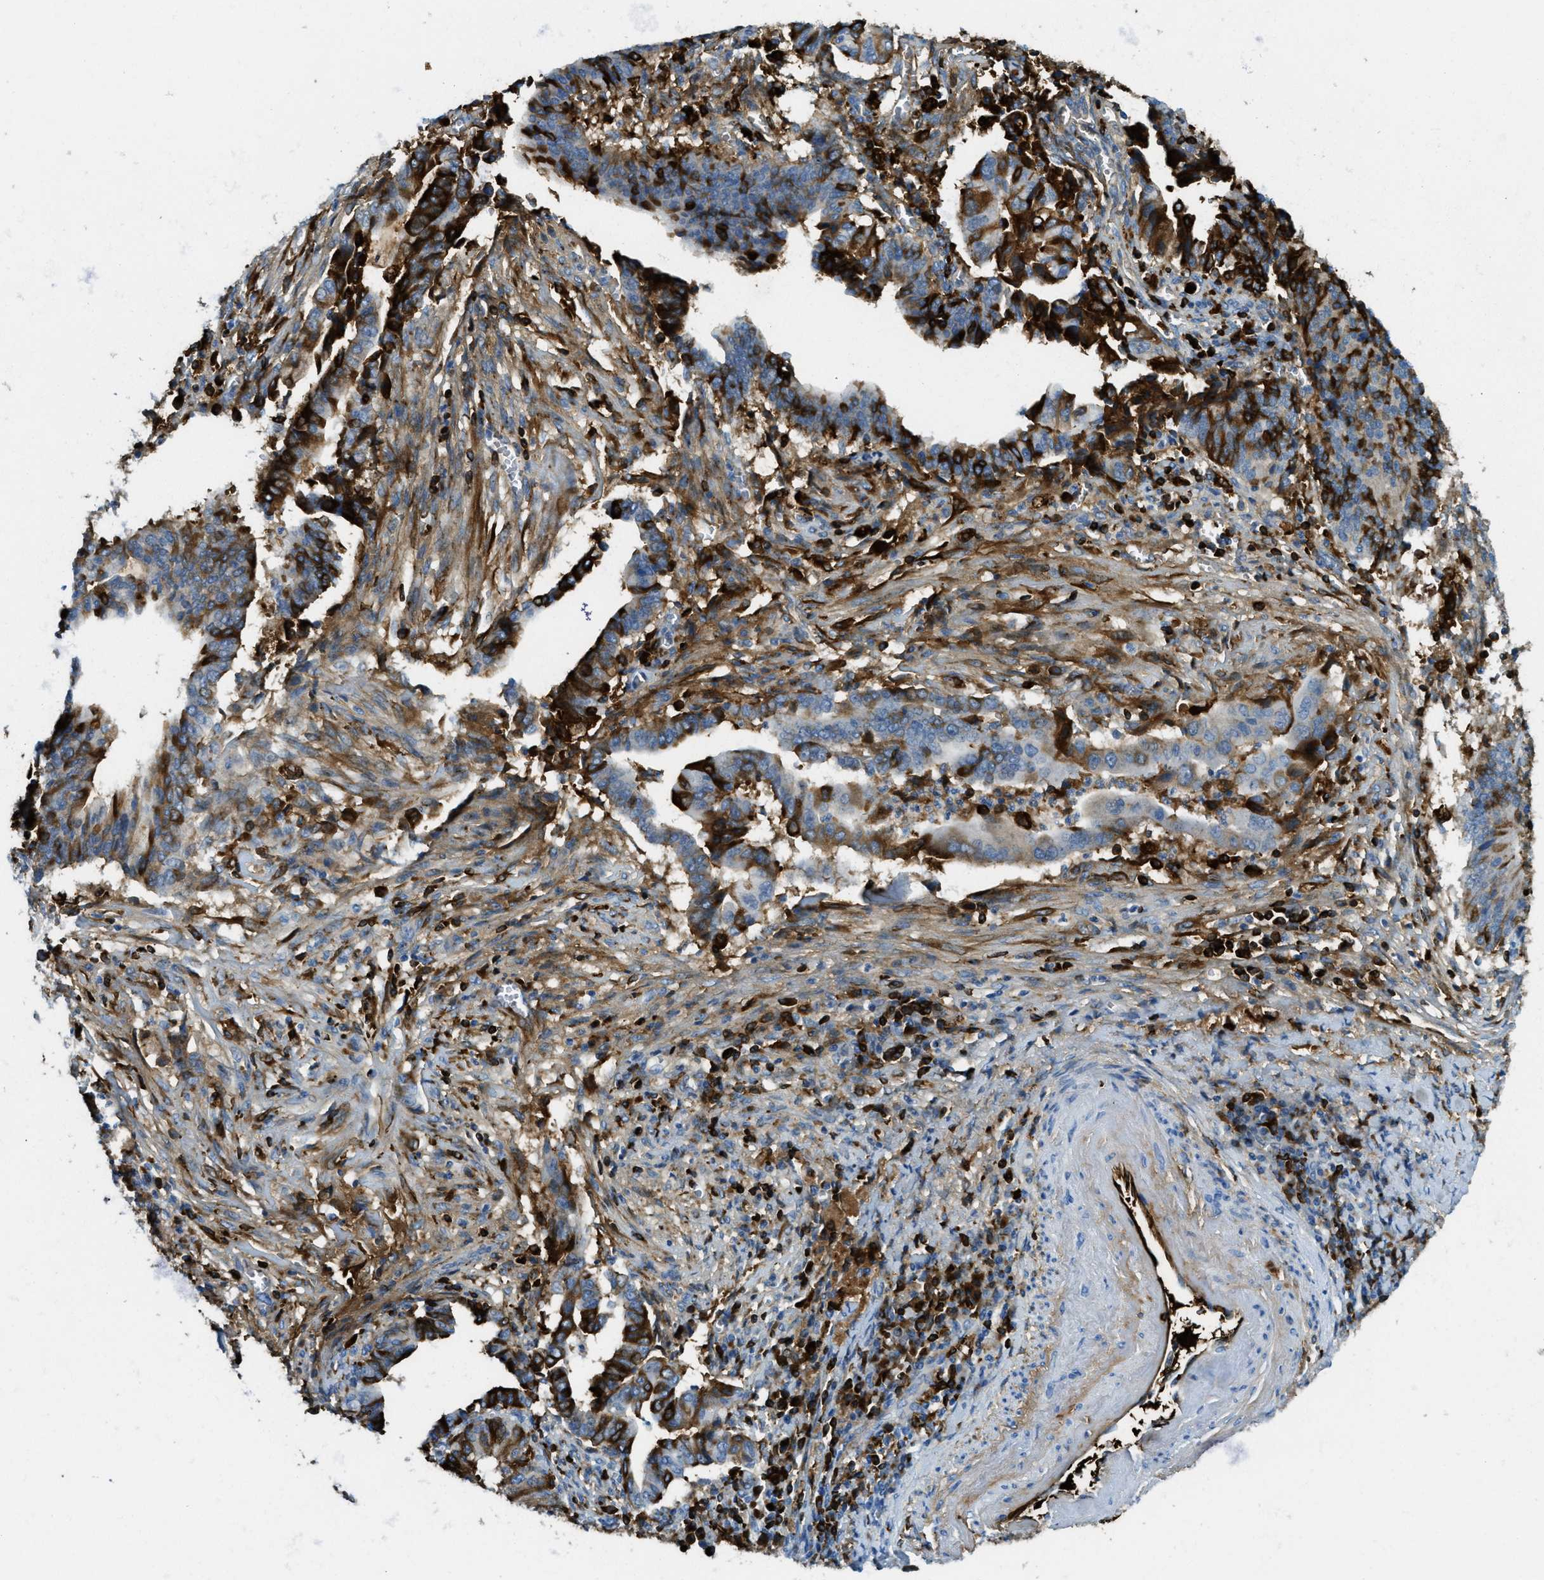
{"staining": {"intensity": "strong", "quantity": "<25%", "location": "cytoplasmic/membranous"}, "tissue": "cervical cancer", "cell_type": "Tumor cells", "image_type": "cancer", "snomed": [{"axis": "morphology", "description": "Adenocarcinoma, NOS"}, {"axis": "topography", "description": "Cervix"}], "caption": "Immunohistochemical staining of human cervical cancer (adenocarcinoma) displays strong cytoplasmic/membranous protein positivity in approximately <25% of tumor cells.", "gene": "TRIM59", "patient": {"sex": "female", "age": 44}}